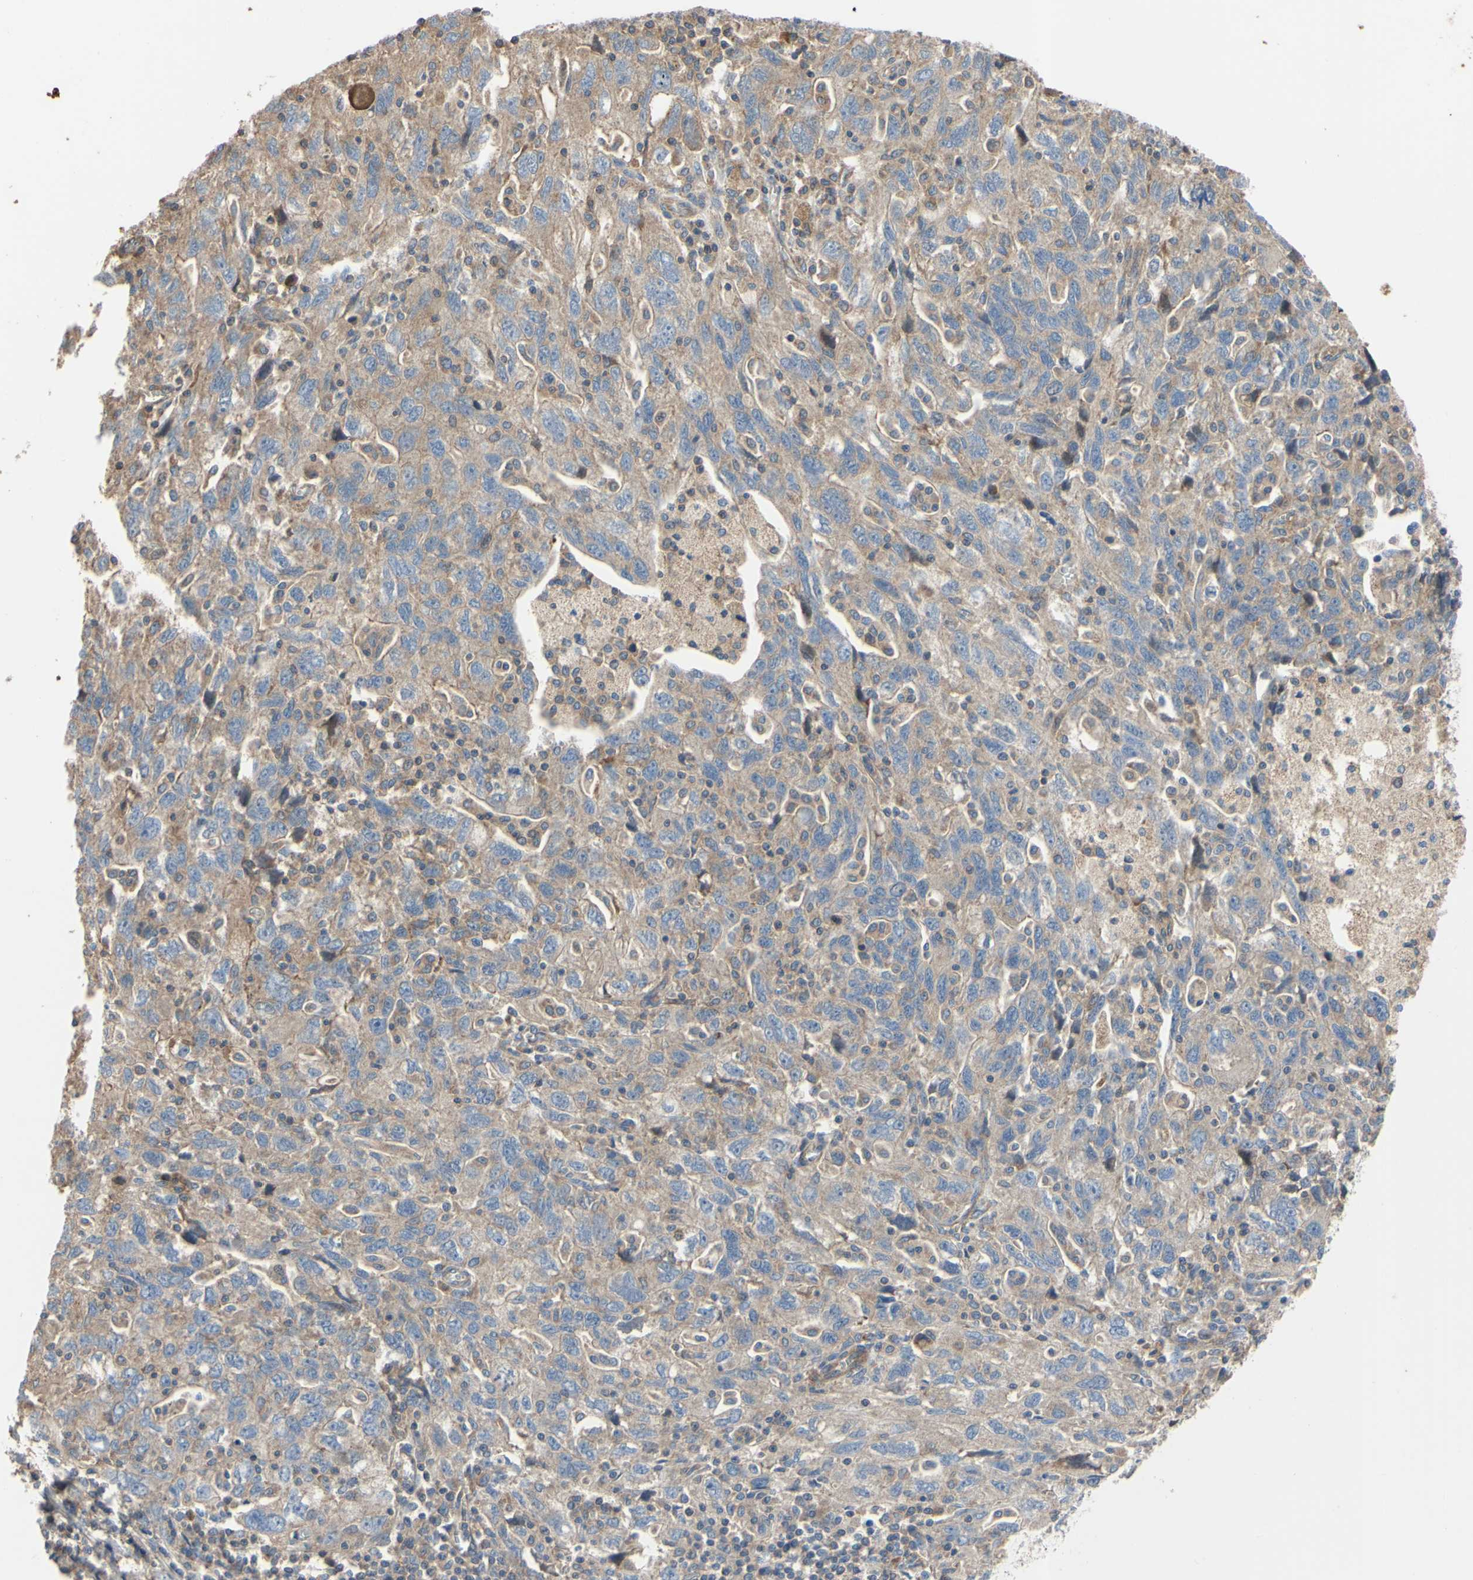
{"staining": {"intensity": "weak", "quantity": ">75%", "location": "cytoplasmic/membranous"}, "tissue": "ovarian cancer", "cell_type": "Tumor cells", "image_type": "cancer", "snomed": [{"axis": "morphology", "description": "Carcinoma, NOS"}, {"axis": "morphology", "description": "Cystadenocarcinoma, serous, NOS"}, {"axis": "topography", "description": "Ovary"}], "caption": "This is an image of immunohistochemistry (IHC) staining of ovarian cancer, which shows weak positivity in the cytoplasmic/membranous of tumor cells.", "gene": "BECN1", "patient": {"sex": "female", "age": 69}}